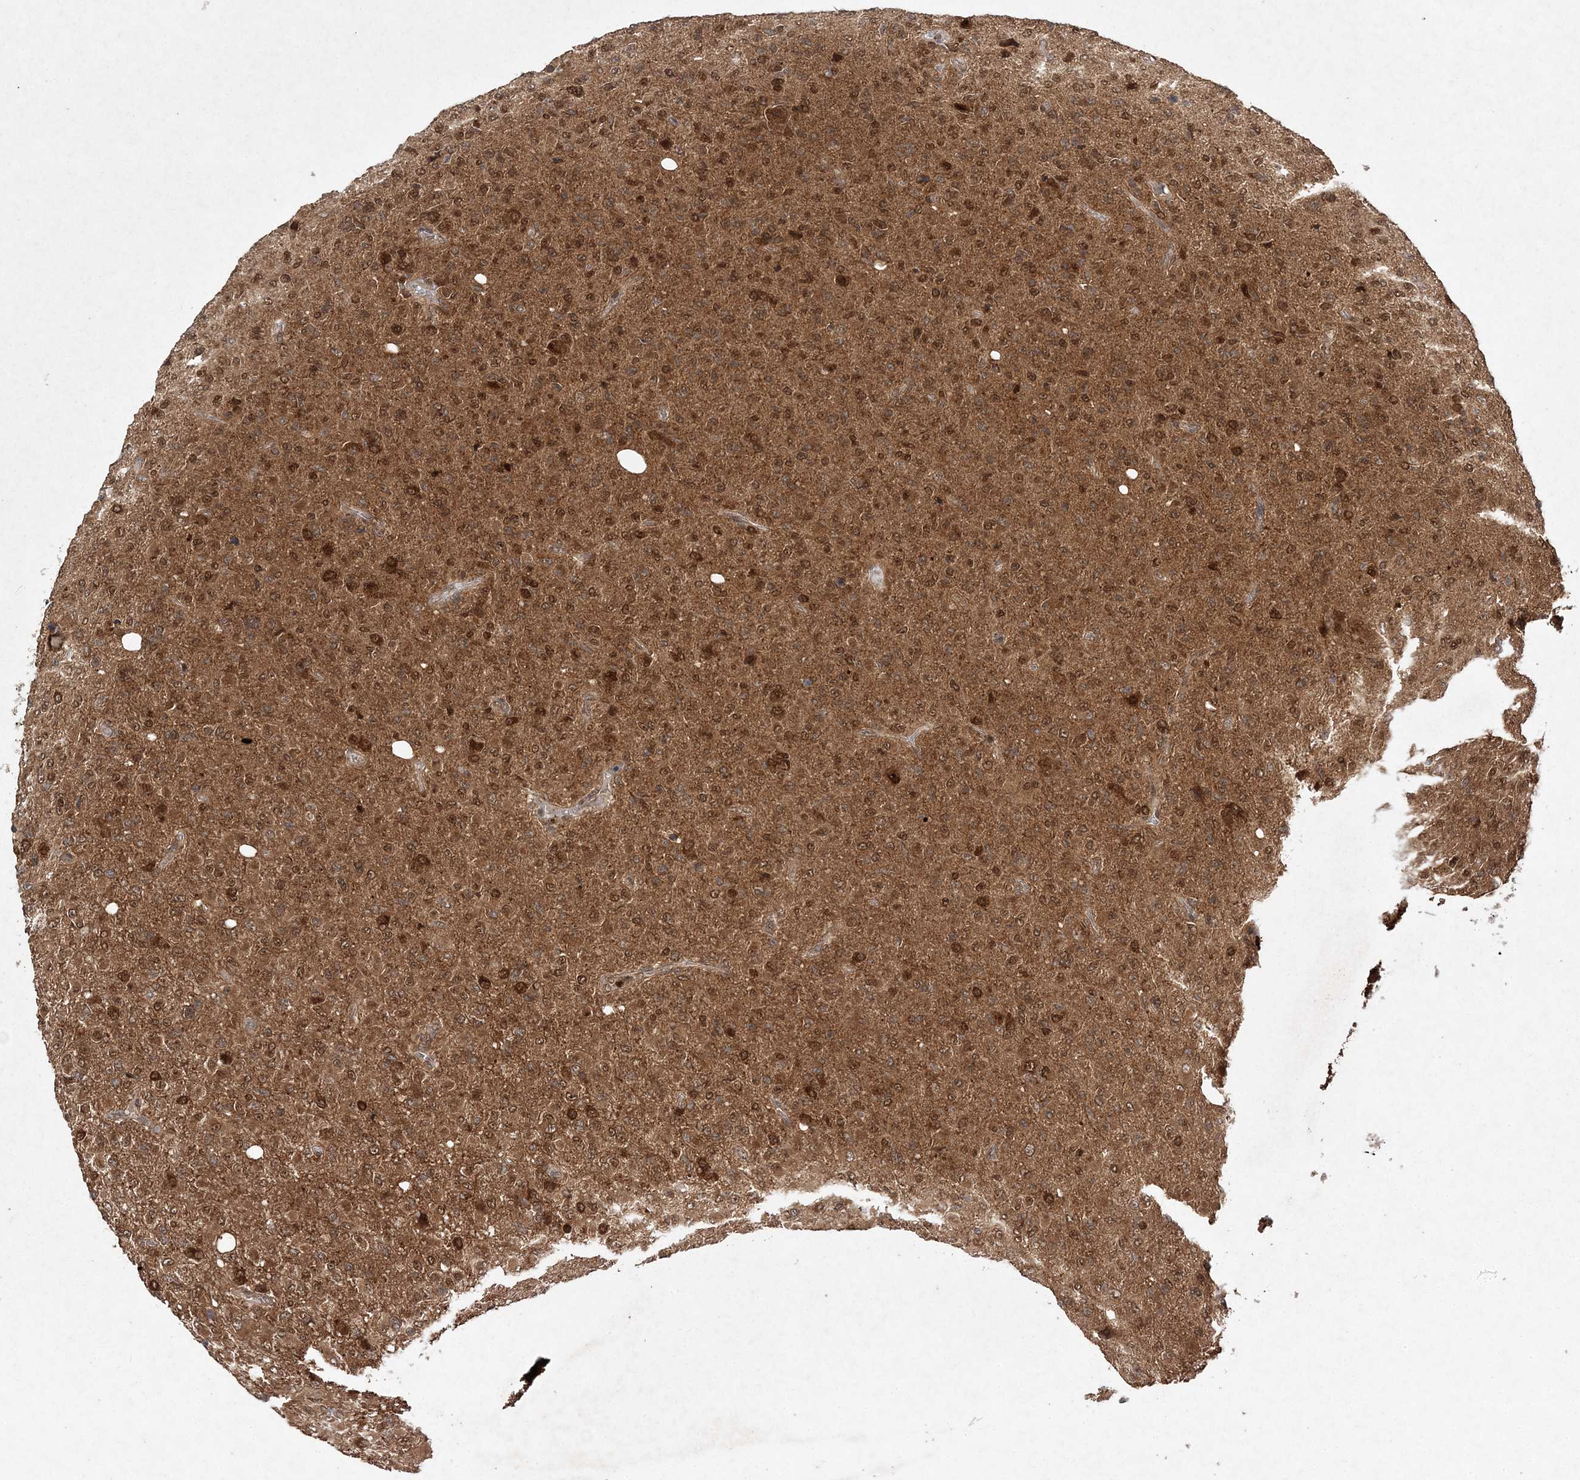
{"staining": {"intensity": "moderate", "quantity": ">75%", "location": "cytoplasmic/membranous,nuclear"}, "tissue": "glioma", "cell_type": "Tumor cells", "image_type": "cancer", "snomed": [{"axis": "morphology", "description": "Glioma, malignant, High grade"}, {"axis": "topography", "description": "Brain"}], "caption": "Malignant glioma (high-grade) stained with a brown dye exhibits moderate cytoplasmic/membranous and nuclear positive expression in approximately >75% of tumor cells.", "gene": "NIF3L1", "patient": {"sex": "female", "age": 57}}